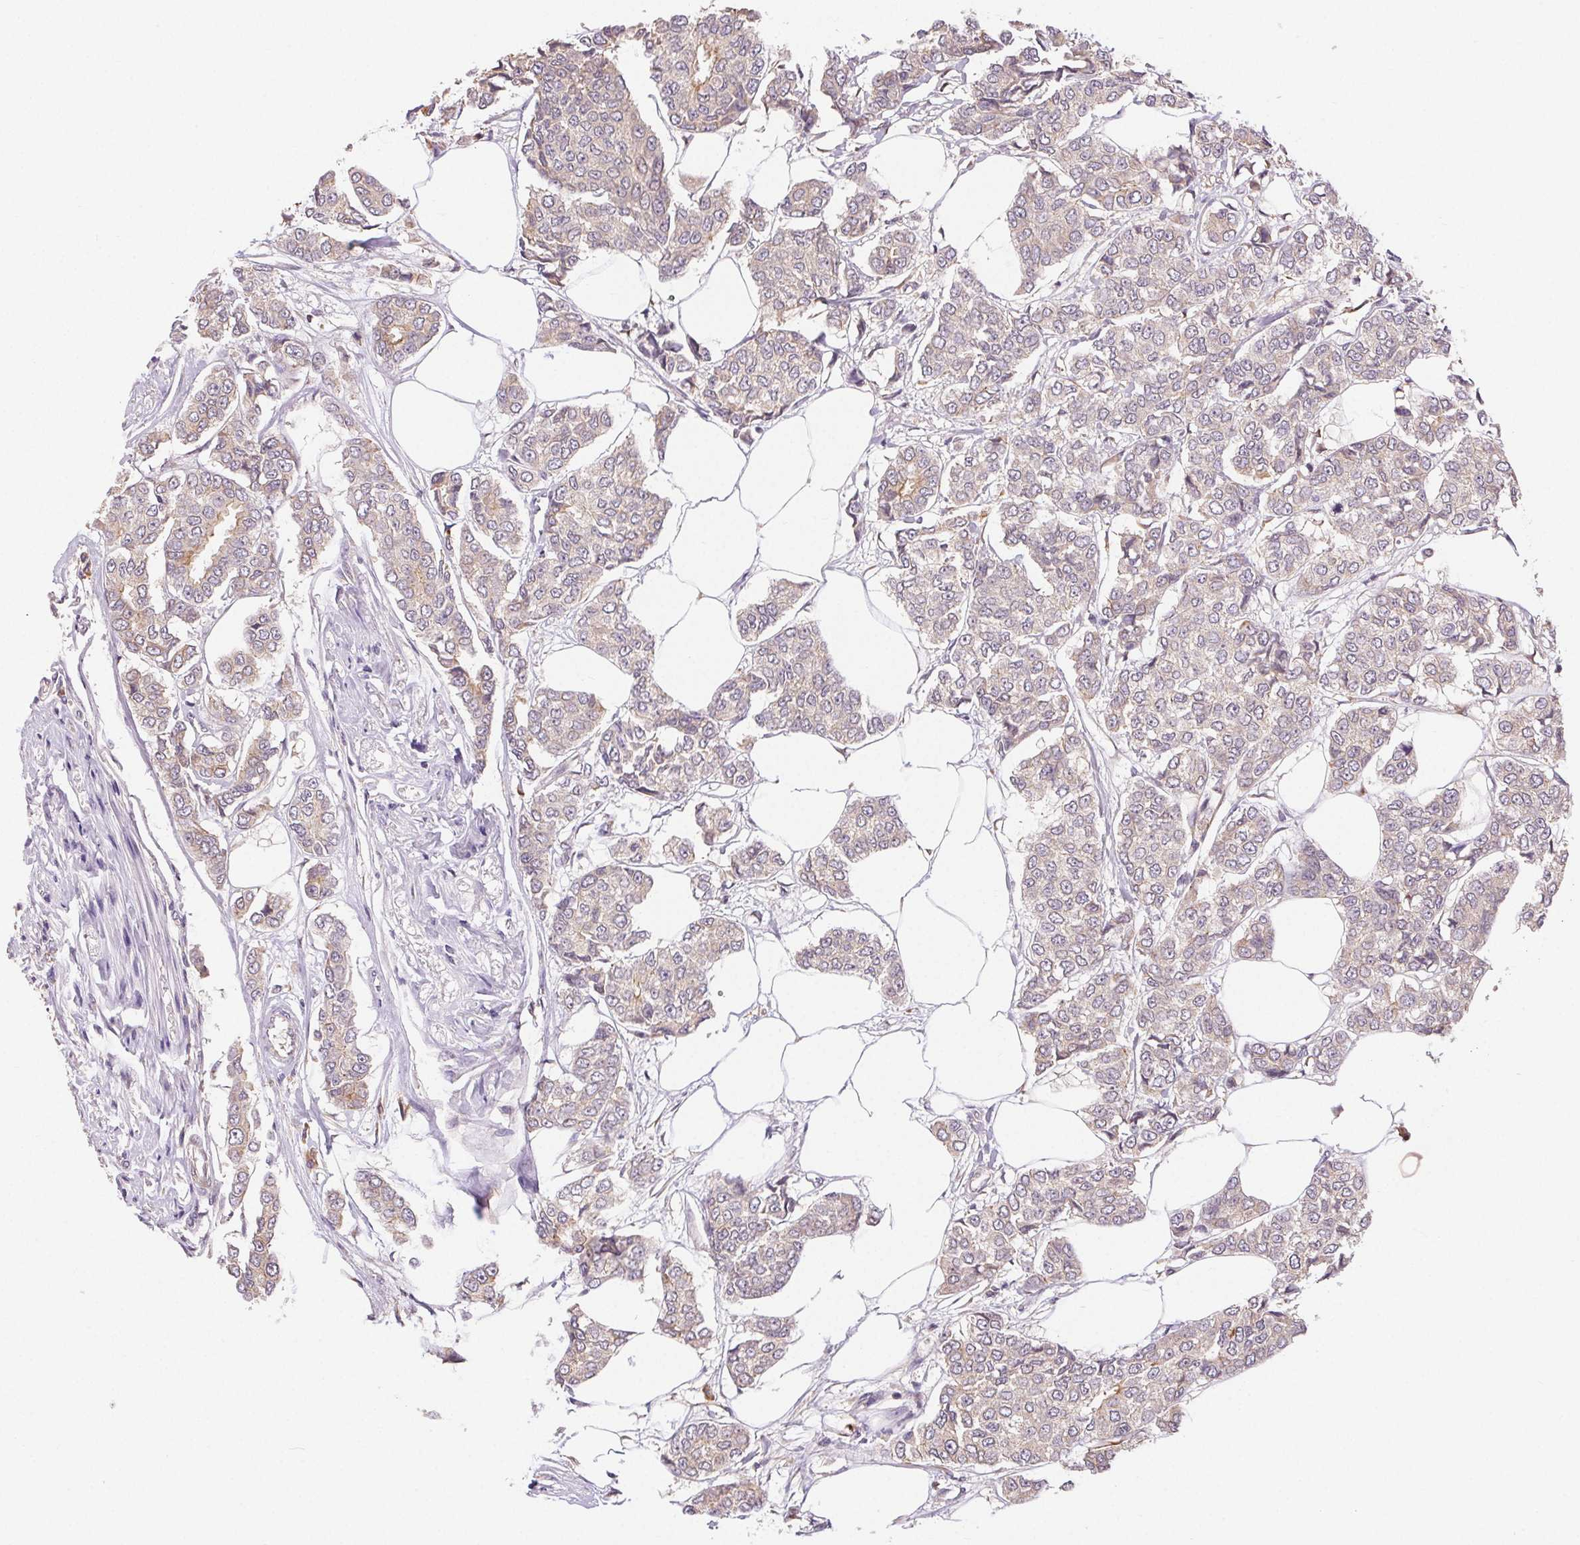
{"staining": {"intensity": "negative", "quantity": "none", "location": "none"}, "tissue": "breast cancer", "cell_type": "Tumor cells", "image_type": "cancer", "snomed": [{"axis": "morphology", "description": "Duct carcinoma"}, {"axis": "topography", "description": "Breast"}], "caption": "An IHC micrograph of breast intraductal carcinoma is shown. There is no staining in tumor cells of breast intraductal carcinoma.", "gene": "MAPKAPK2", "patient": {"sex": "female", "age": 94}}